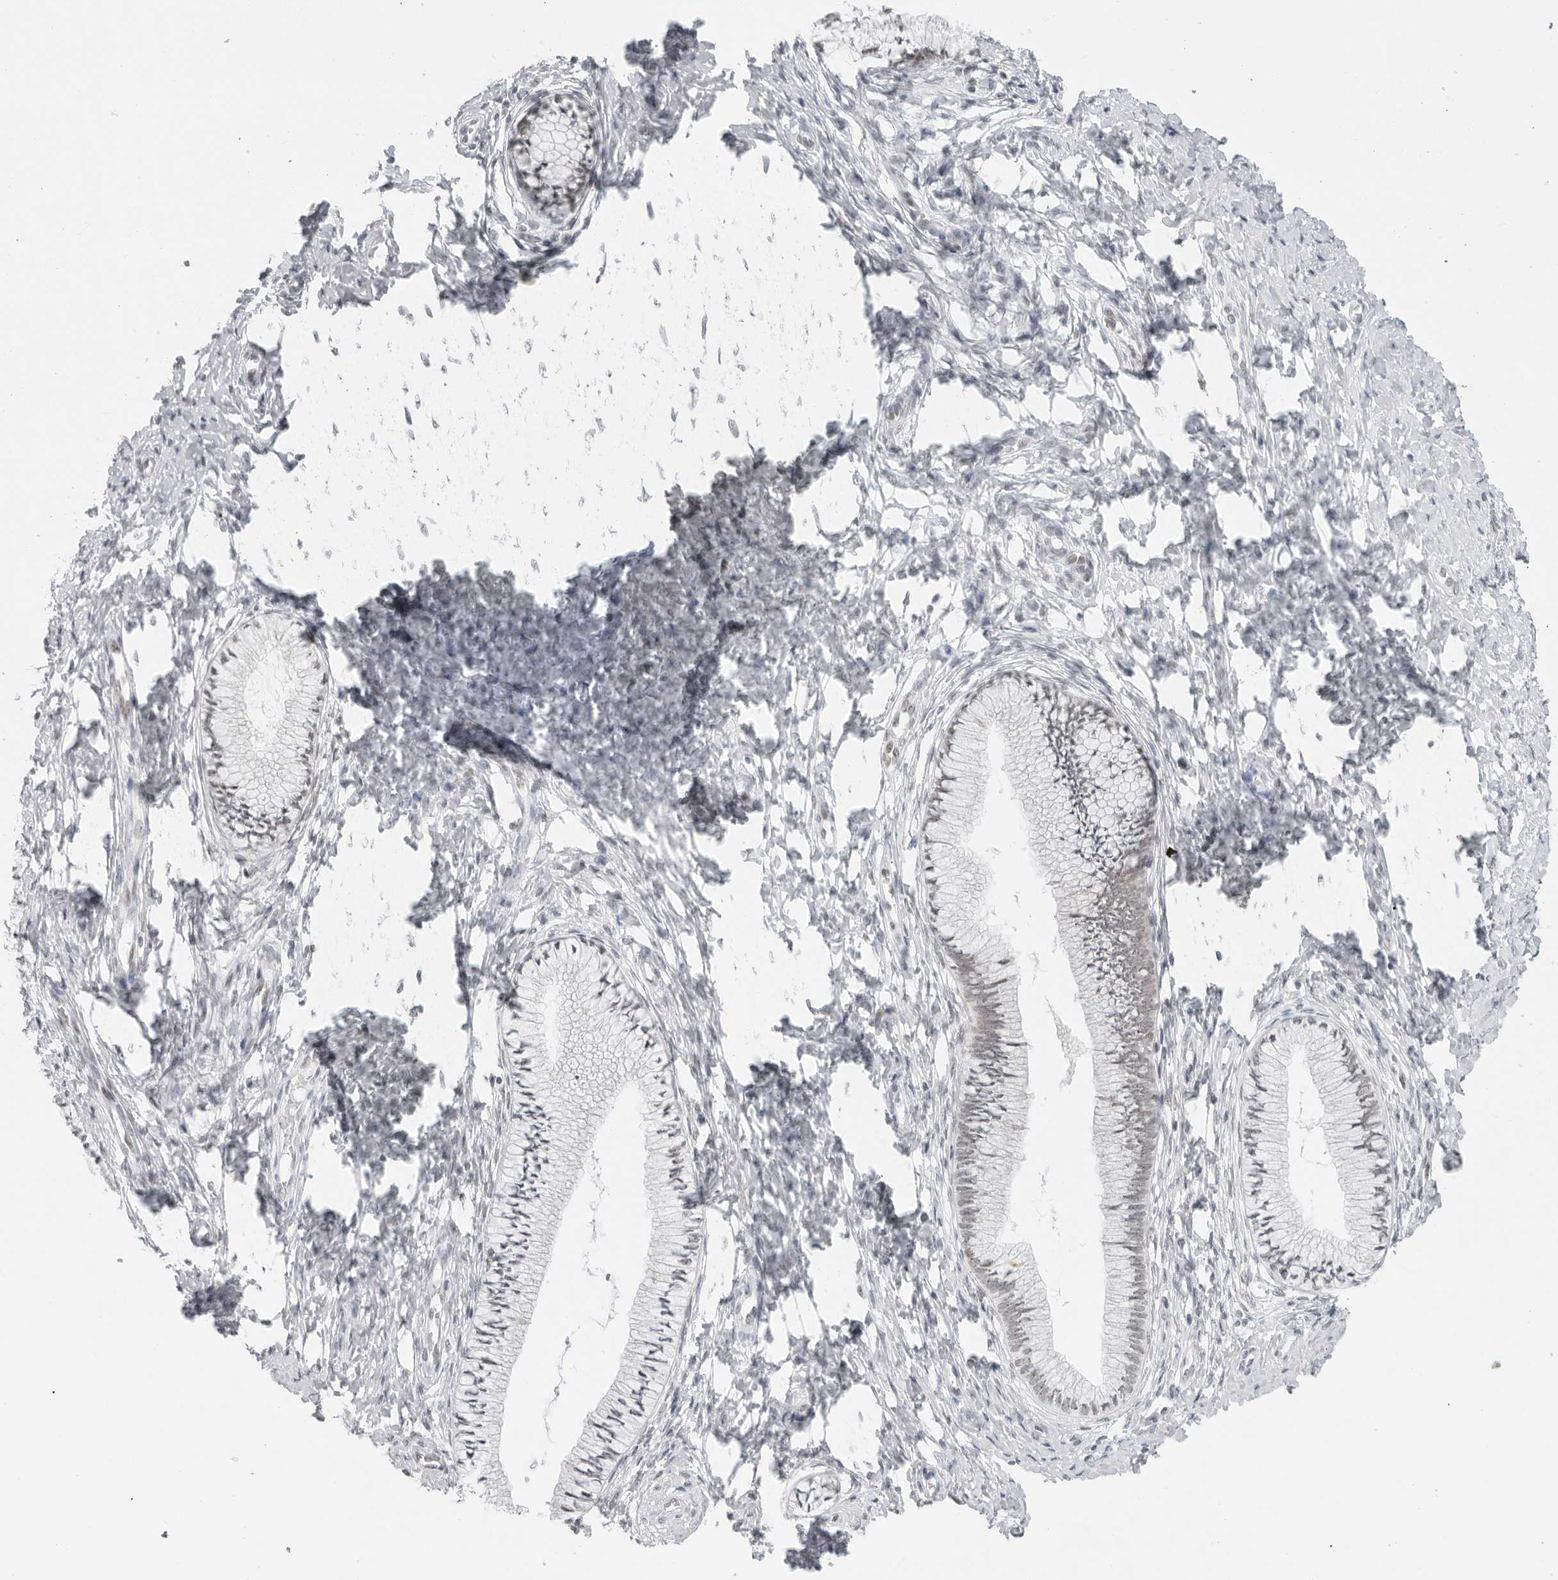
{"staining": {"intensity": "negative", "quantity": "none", "location": "none"}, "tissue": "cervix", "cell_type": "Glandular cells", "image_type": "normal", "snomed": [{"axis": "morphology", "description": "Normal tissue, NOS"}, {"axis": "topography", "description": "Cervix"}], "caption": "Glandular cells are negative for protein expression in normal human cervix. (DAB immunohistochemistry, high magnification).", "gene": "FOXK2", "patient": {"sex": "female", "age": 36}}